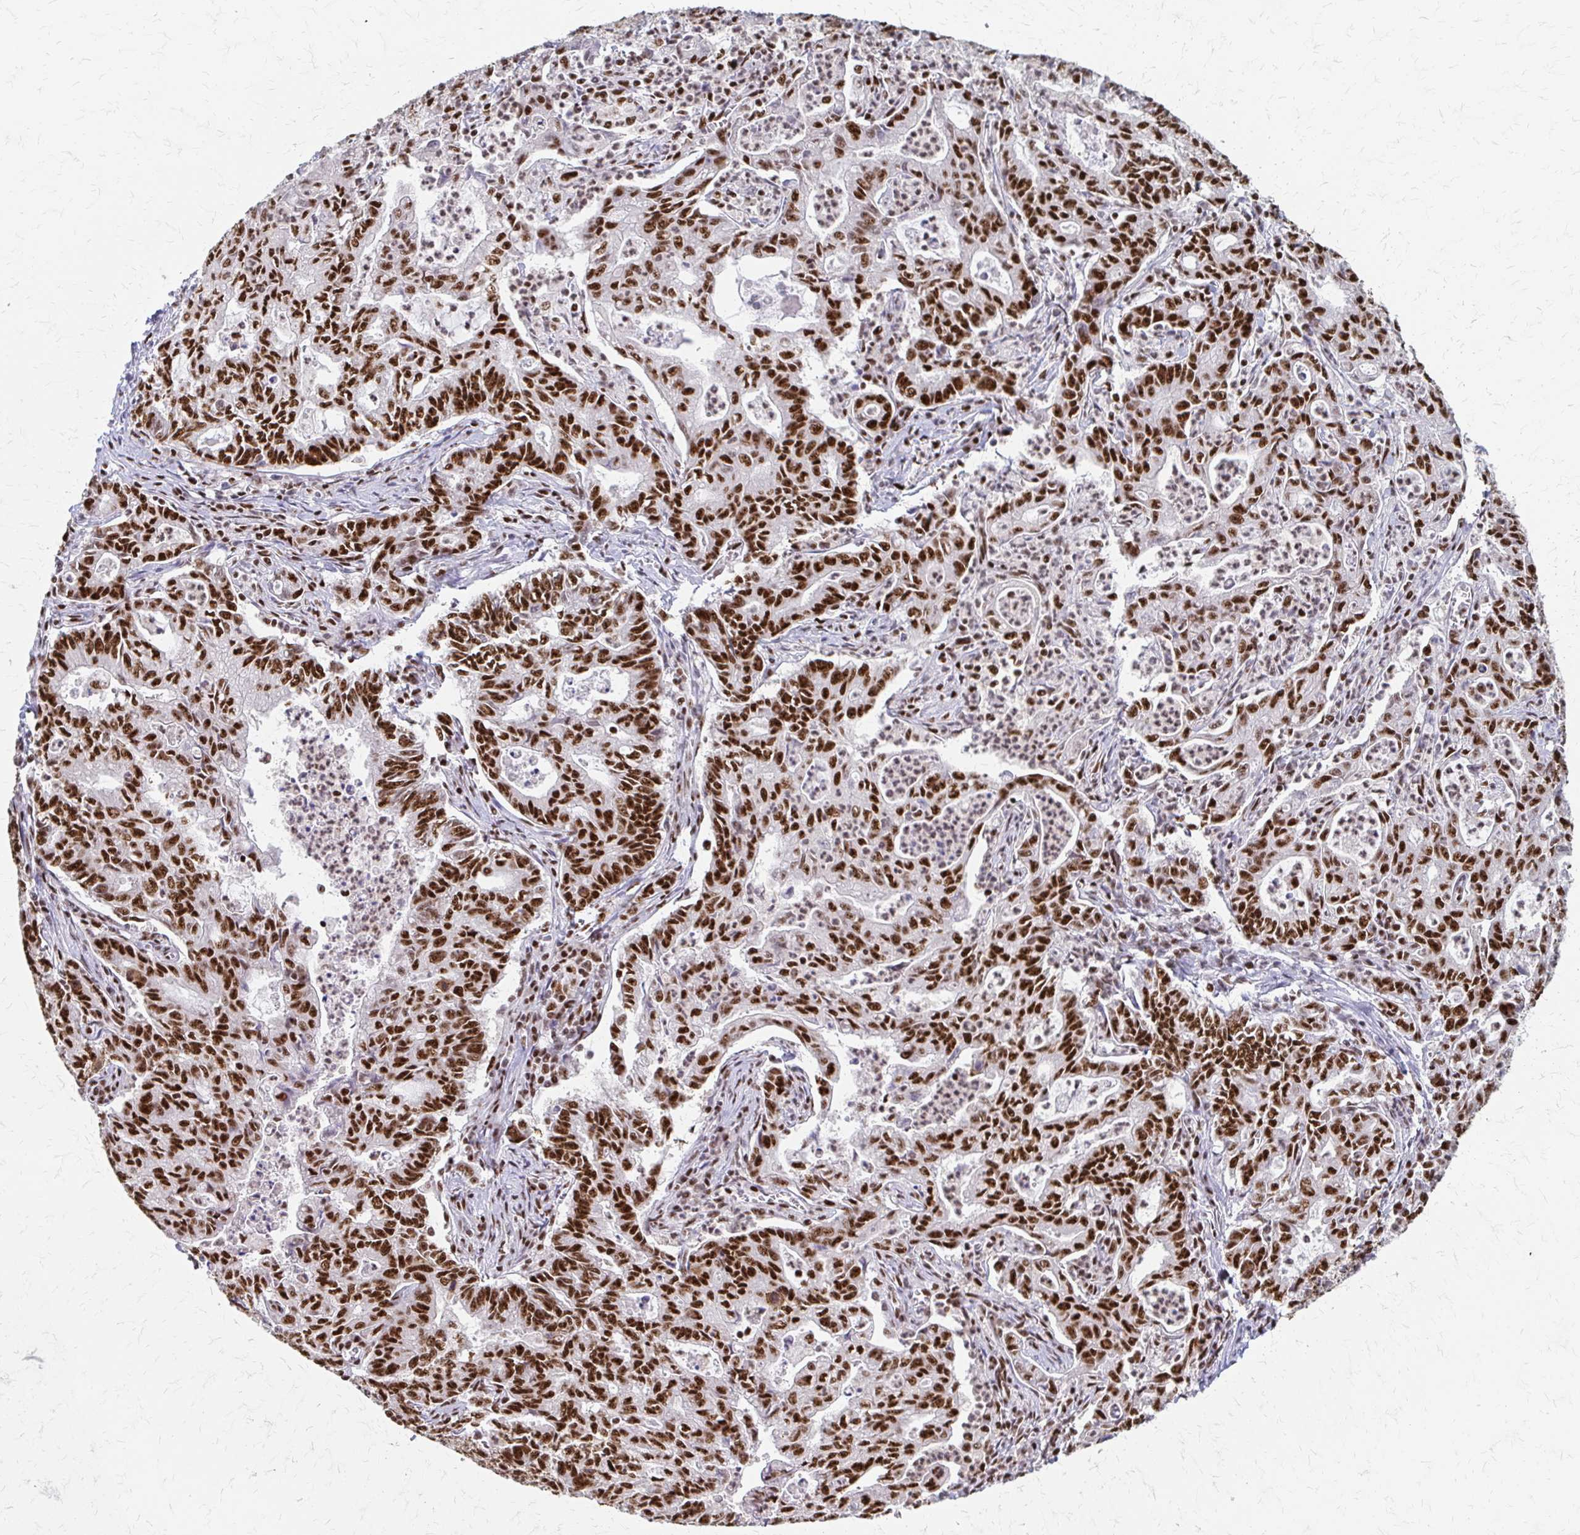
{"staining": {"intensity": "strong", "quantity": ">75%", "location": "nuclear"}, "tissue": "stomach cancer", "cell_type": "Tumor cells", "image_type": "cancer", "snomed": [{"axis": "morphology", "description": "Adenocarcinoma, NOS"}, {"axis": "topography", "description": "Stomach, upper"}], "caption": "The immunohistochemical stain highlights strong nuclear positivity in tumor cells of stomach cancer (adenocarcinoma) tissue.", "gene": "CNKSR3", "patient": {"sex": "female", "age": 79}}